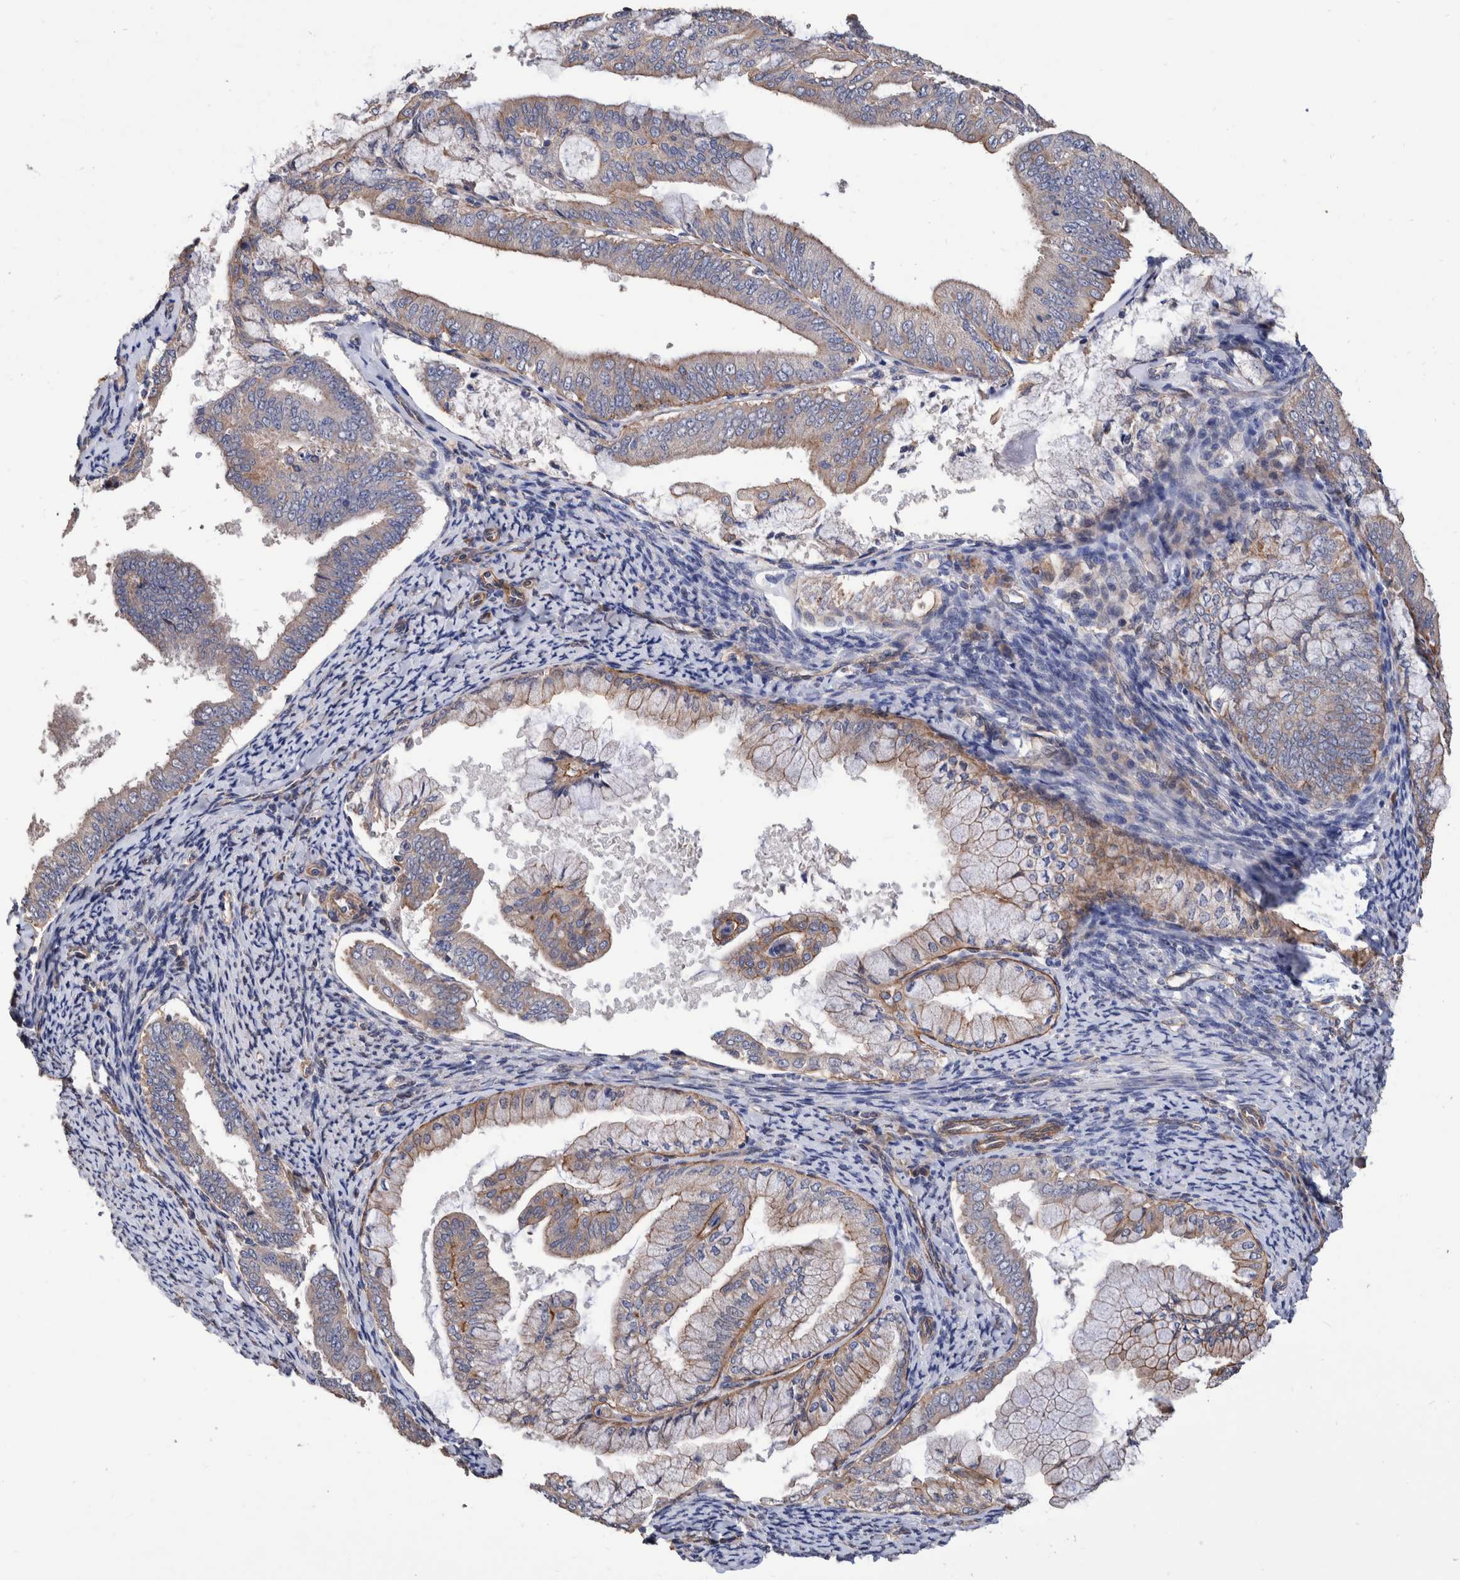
{"staining": {"intensity": "weak", "quantity": "<25%", "location": "cytoplasmic/membranous"}, "tissue": "endometrial cancer", "cell_type": "Tumor cells", "image_type": "cancer", "snomed": [{"axis": "morphology", "description": "Adenocarcinoma, NOS"}, {"axis": "topography", "description": "Endometrium"}], "caption": "The histopathology image displays no staining of tumor cells in adenocarcinoma (endometrial). (DAB immunohistochemistry, high magnification).", "gene": "SLC45A4", "patient": {"sex": "female", "age": 63}}